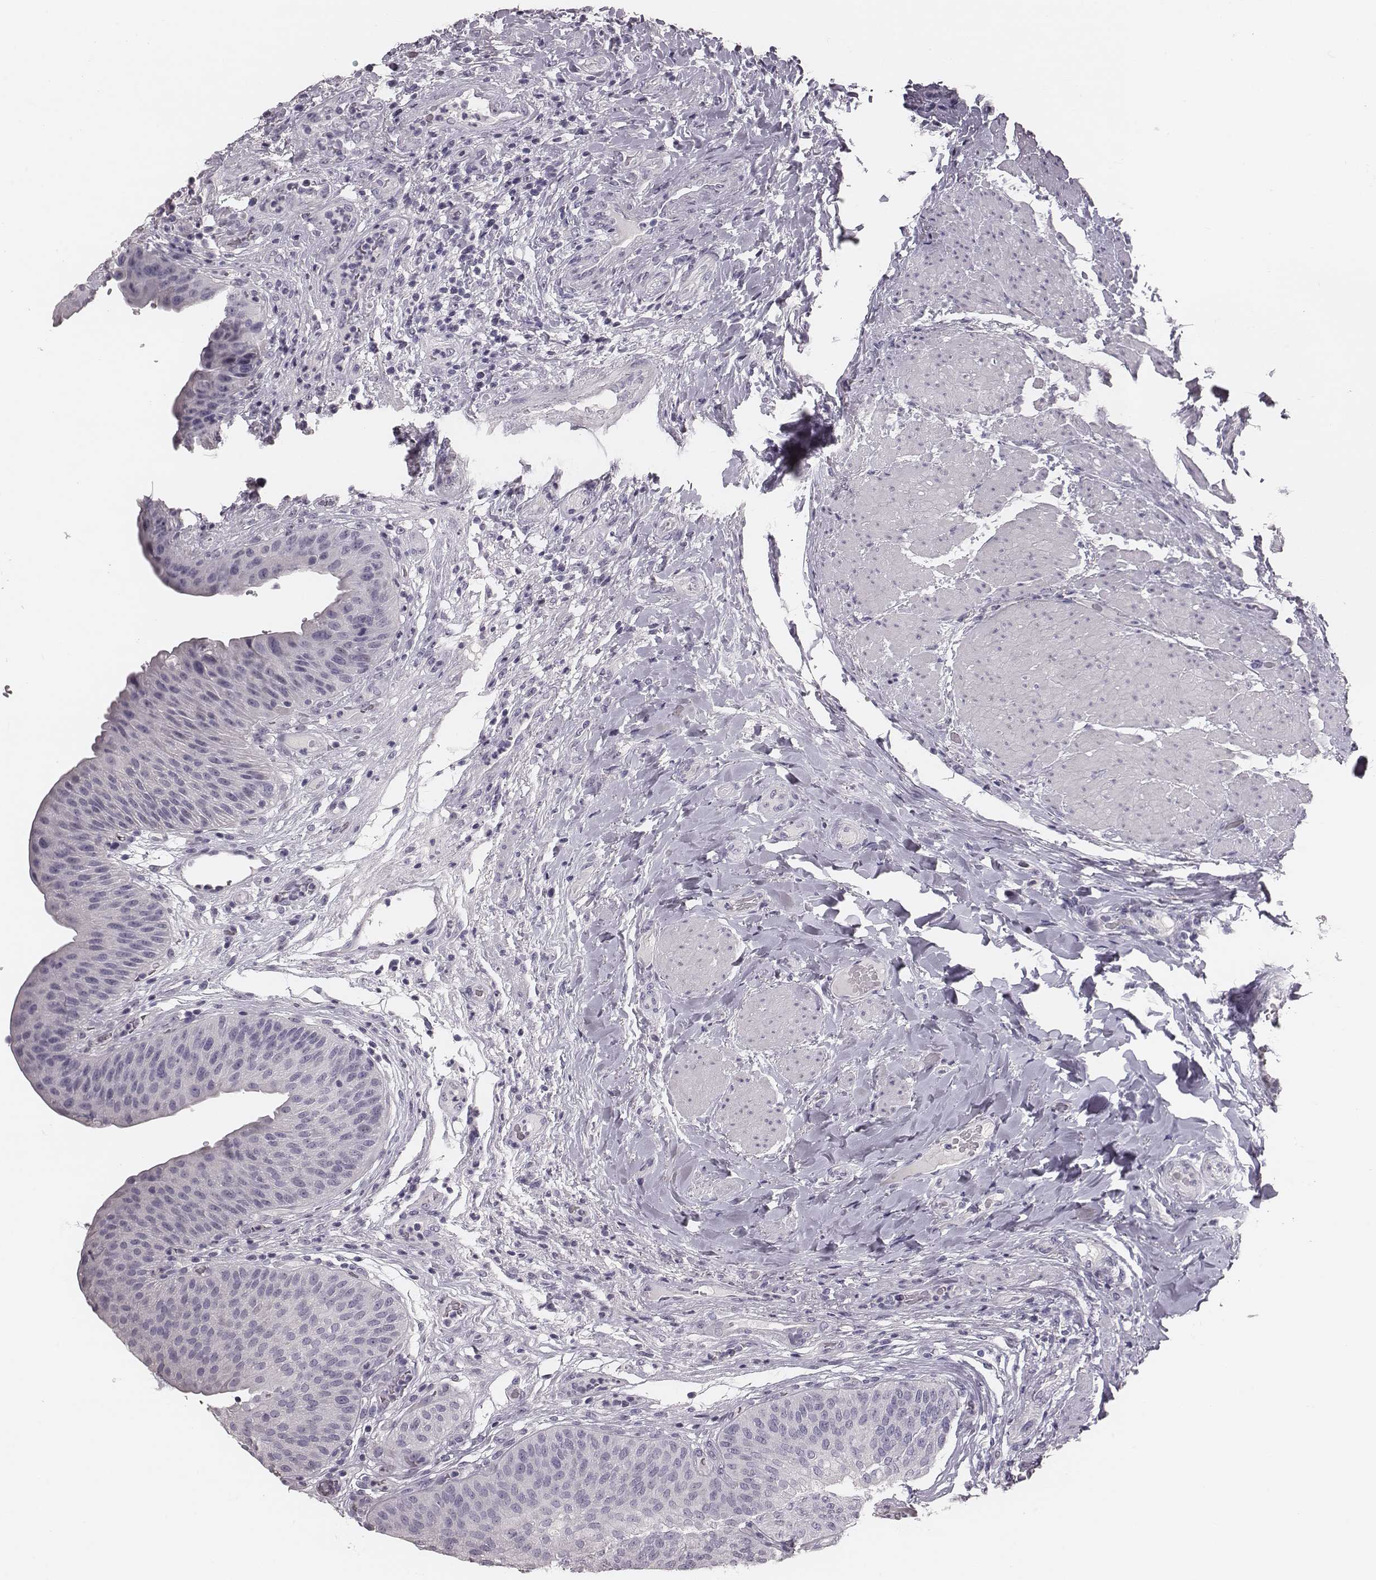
{"staining": {"intensity": "negative", "quantity": "none", "location": "none"}, "tissue": "urinary bladder", "cell_type": "Urothelial cells", "image_type": "normal", "snomed": [{"axis": "morphology", "description": "Normal tissue, NOS"}, {"axis": "topography", "description": "Urinary bladder"}], "caption": "Photomicrograph shows no protein staining in urothelial cells of unremarkable urinary bladder. (DAB (3,3'-diaminobenzidine) IHC with hematoxylin counter stain).", "gene": "CSHL1", "patient": {"sex": "male", "age": 66}}